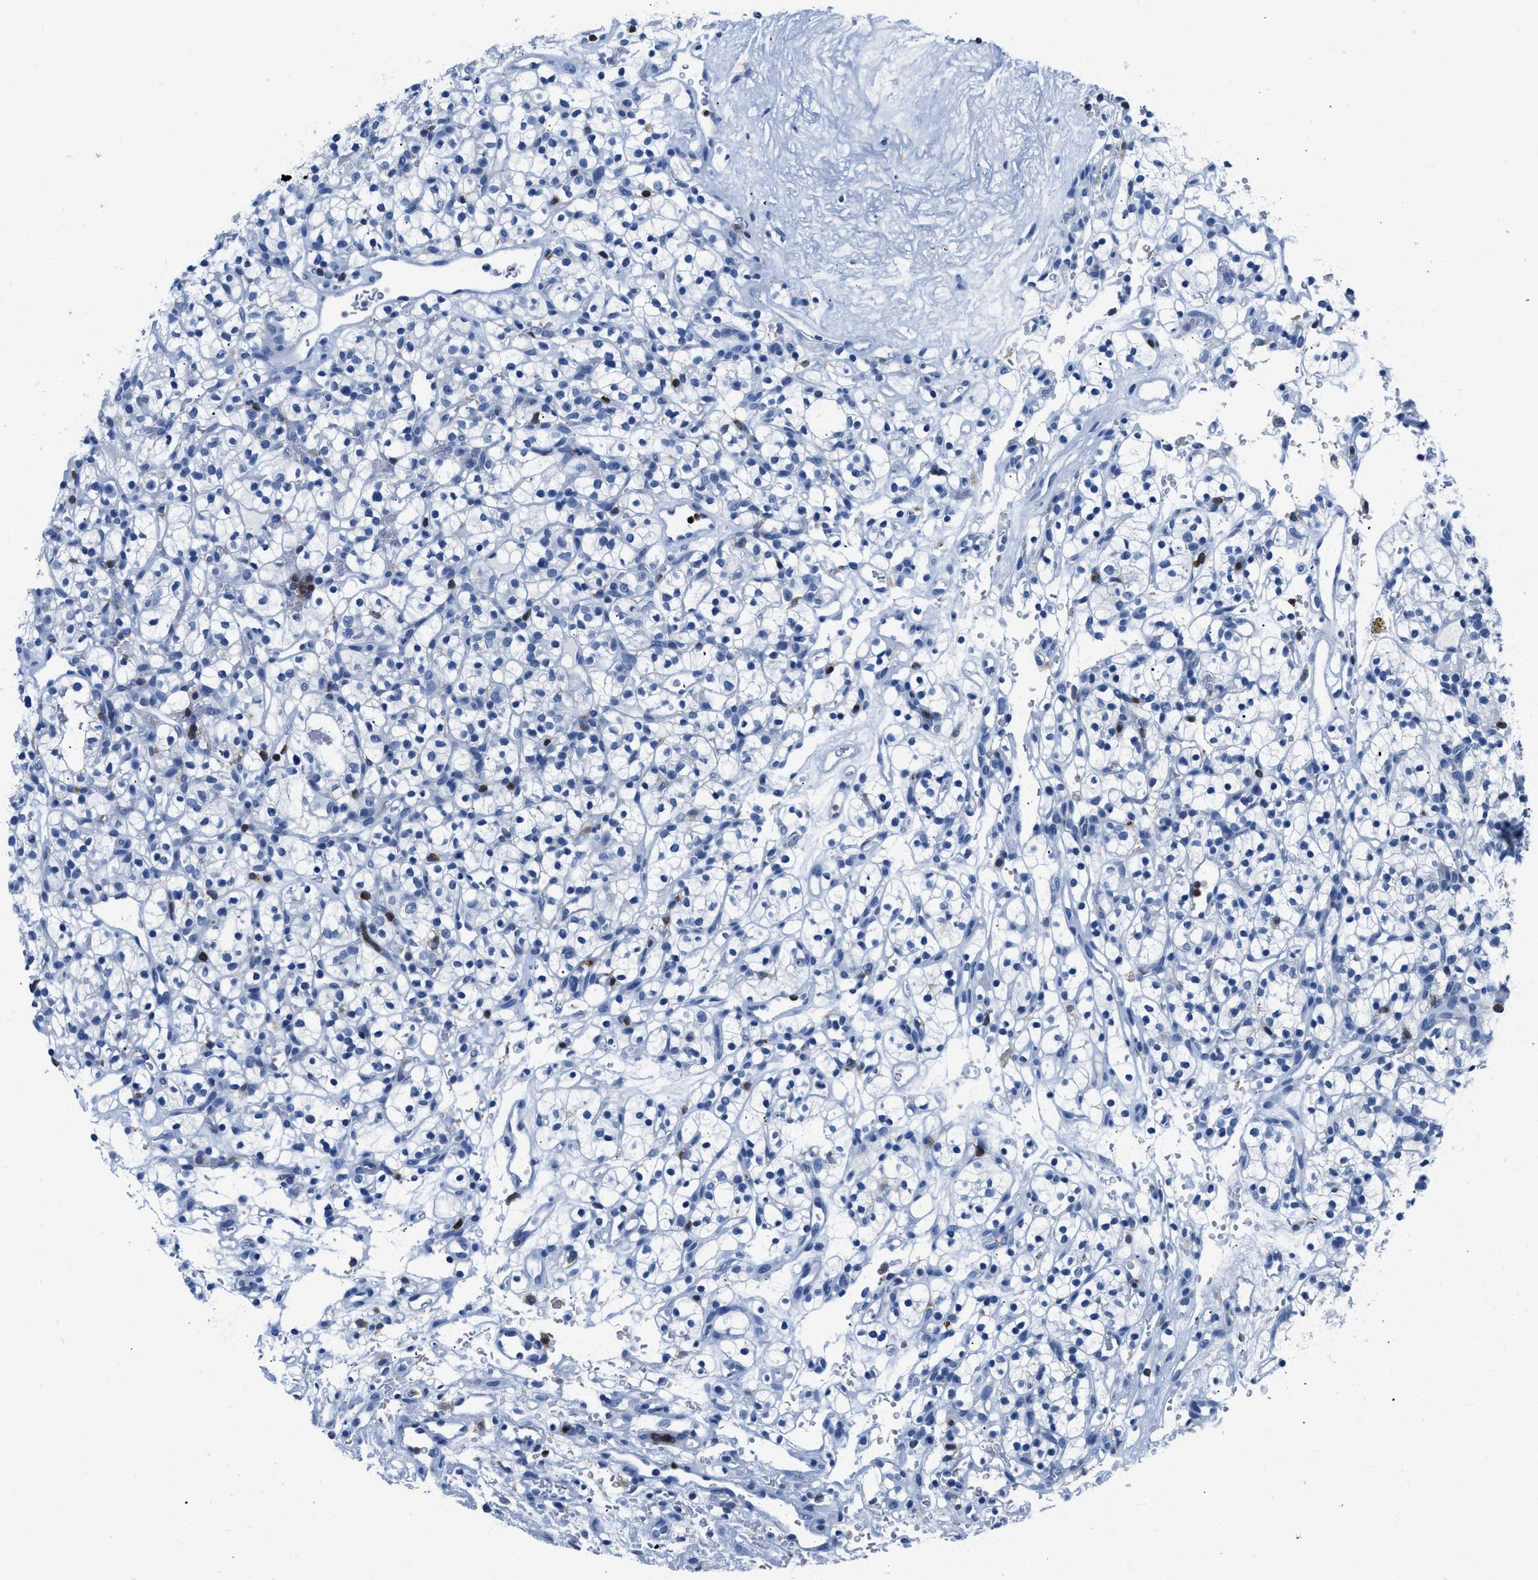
{"staining": {"intensity": "negative", "quantity": "none", "location": "none"}, "tissue": "renal cancer", "cell_type": "Tumor cells", "image_type": "cancer", "snomed": [{"axis": "morphology", "description": "Adenocarcinoma, NOS"}, {"axis": "topography", "description": "Kidney"}], "caption": "This is an IHC photomicrograph of renal cancer (adenocarcinoma). There is no staining in tumor cells.", "gene": "NFATC2", "patient": {"sex": "female", "age": 57}}